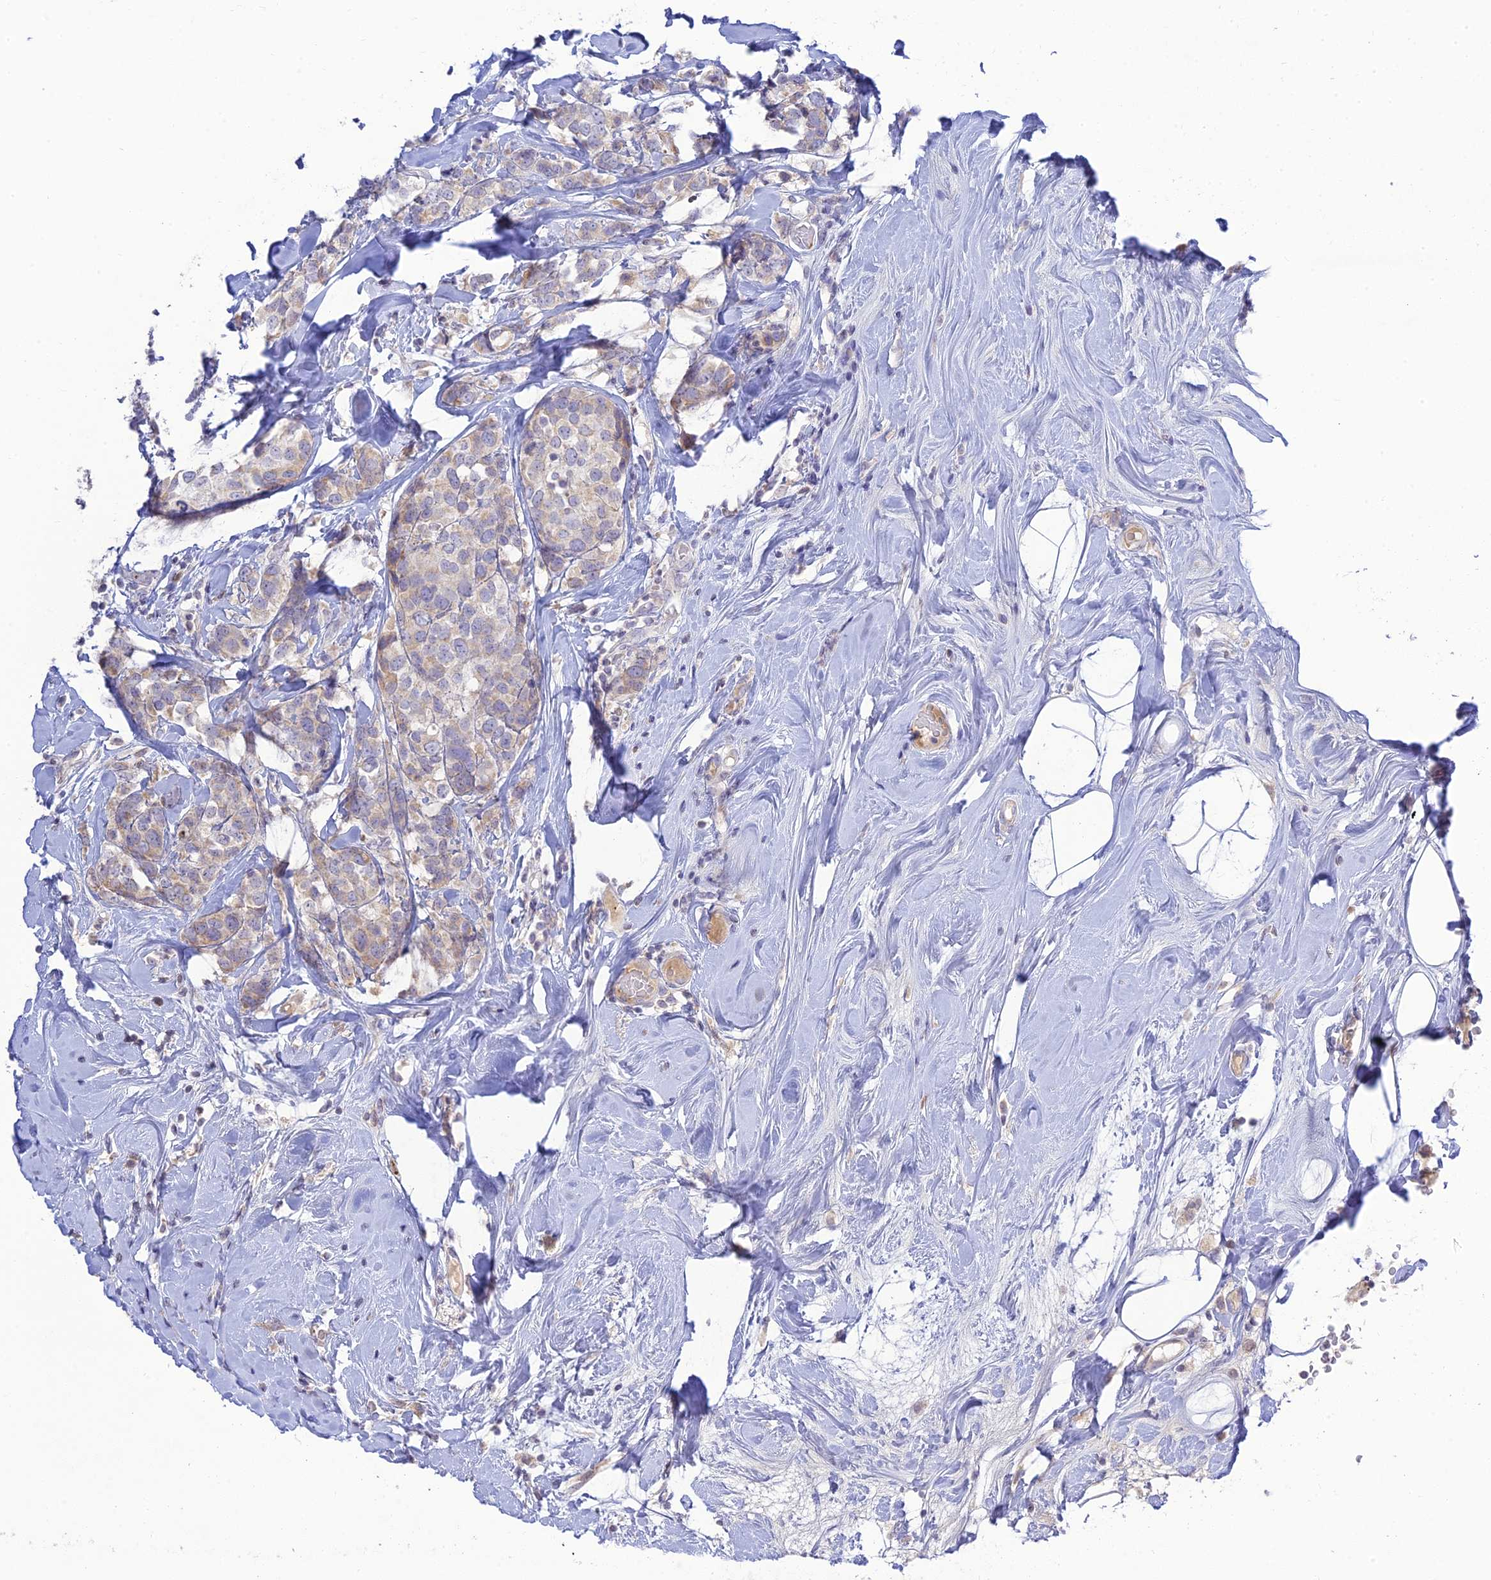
{"staining": {"intensity": "weak", "quantity": ">75%", "location": "cytoplasmic/membranous"}, "tissue": "breast cancer", "cell_type": "Tumor cells", "image_type": "cancer", "snomed": [{"axis": "morphology", "description": "Lobular carcinoma"}, {"axis": "topography", "description": "Breast"}], "caption": "Immunohistochemistry (IHC) (DAB (3,3'-diaminobenzidine)) staining of human breast cancer exhibits weak cytoplasmic/membranous protein positivity in approximately >75% of tumor cells. (DAB = brown stain, brightfield microscopy at high magnification).", "gene": "TMEM40", "patient": {"sex": "female", "age": 59}}